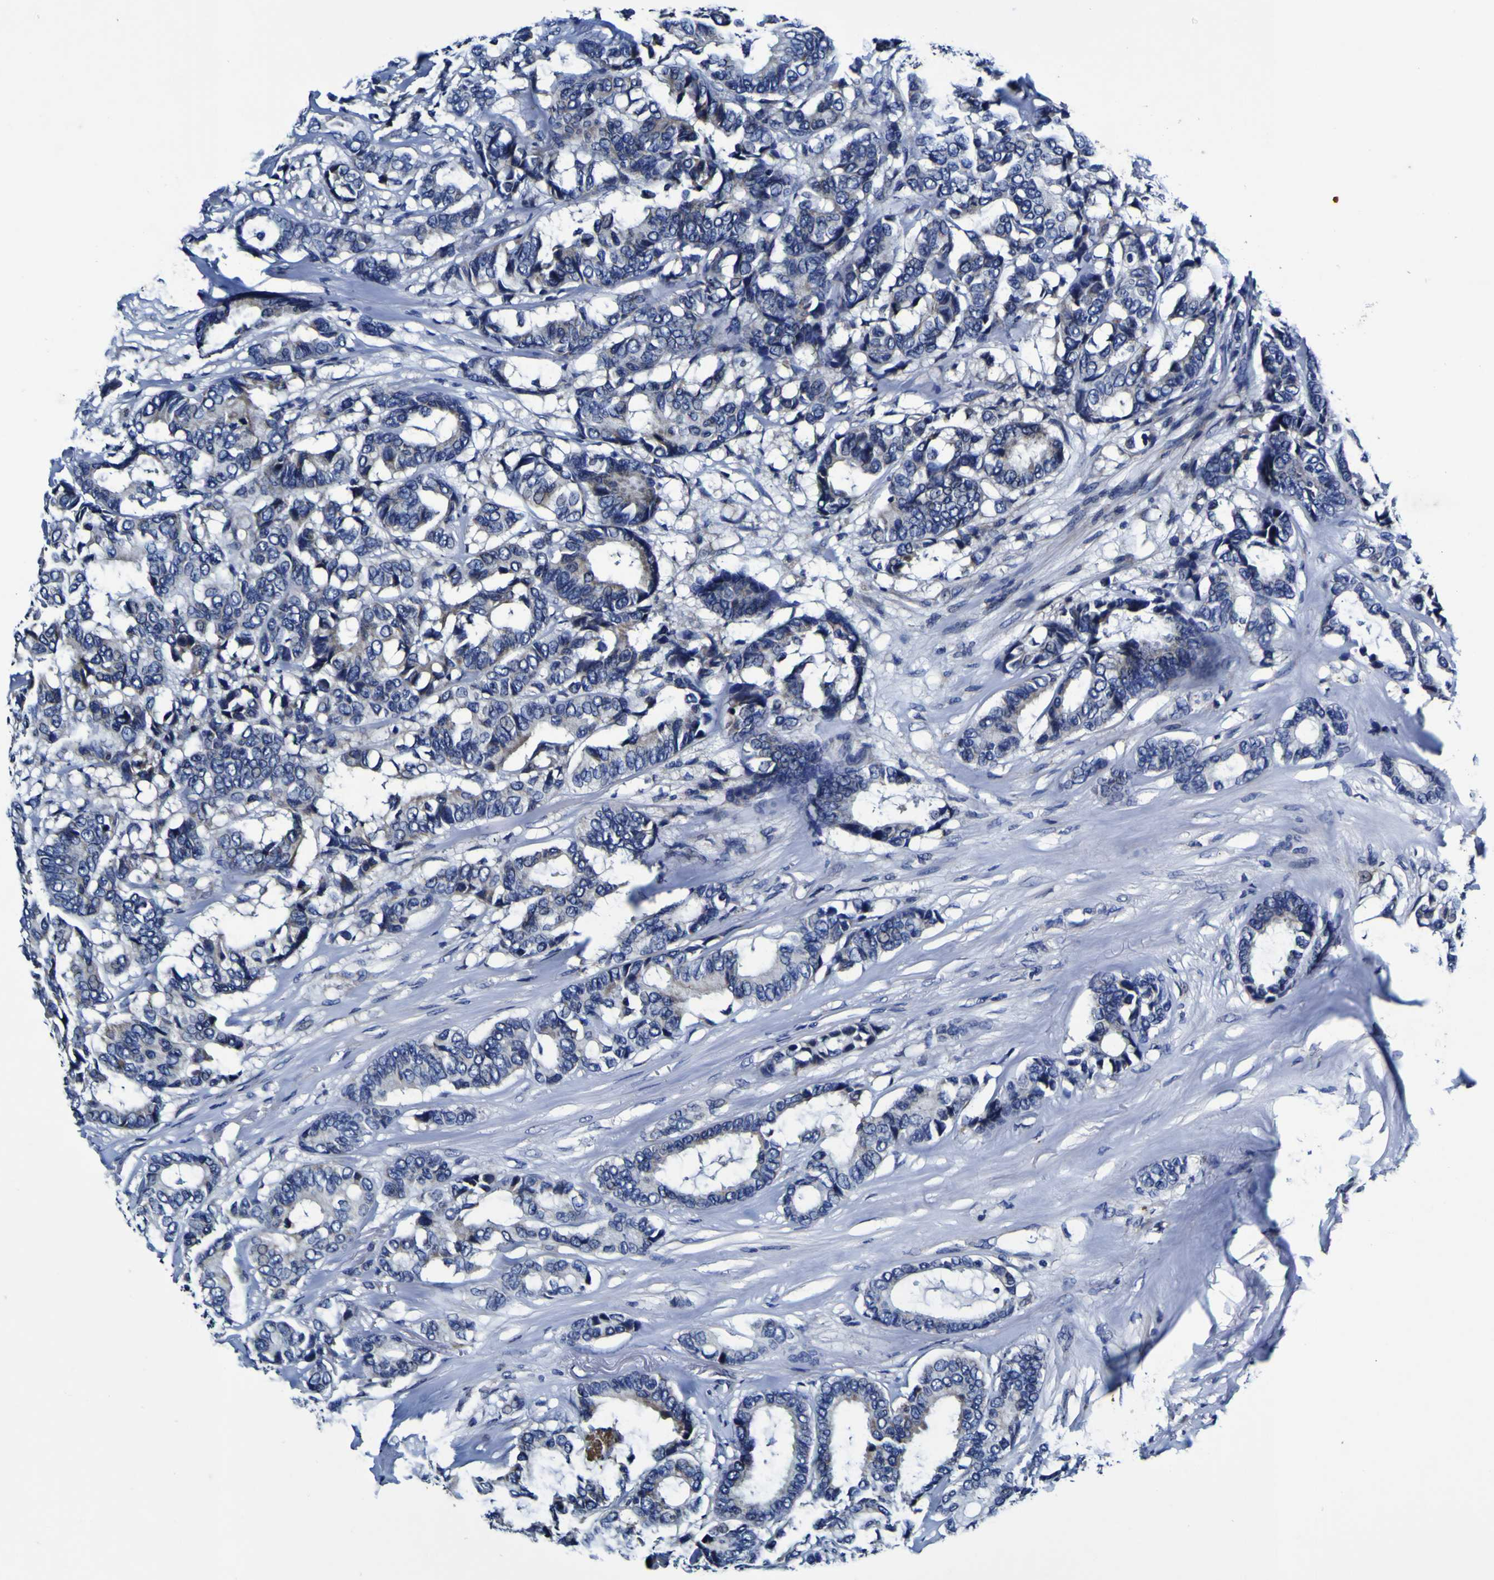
{"staining": {"intensity": "negative", "quantity": "none", "location": "none"}, "tissue": "breast cancer", "cell_type": "Tumor cells", "image_type": "cancer", "snomed": [{"axis": "morphology", "description": "Duct carcinoma"}, {"axis": "topography", "description": "Breast"}], "caption": "The immunohistochemistry (IHC) image has no significant expression in tumor cells of invasive ductal carcinoma (breast) tissue.", "gene": "PANK4", "patient": {"sex": "female", "age": 87}}